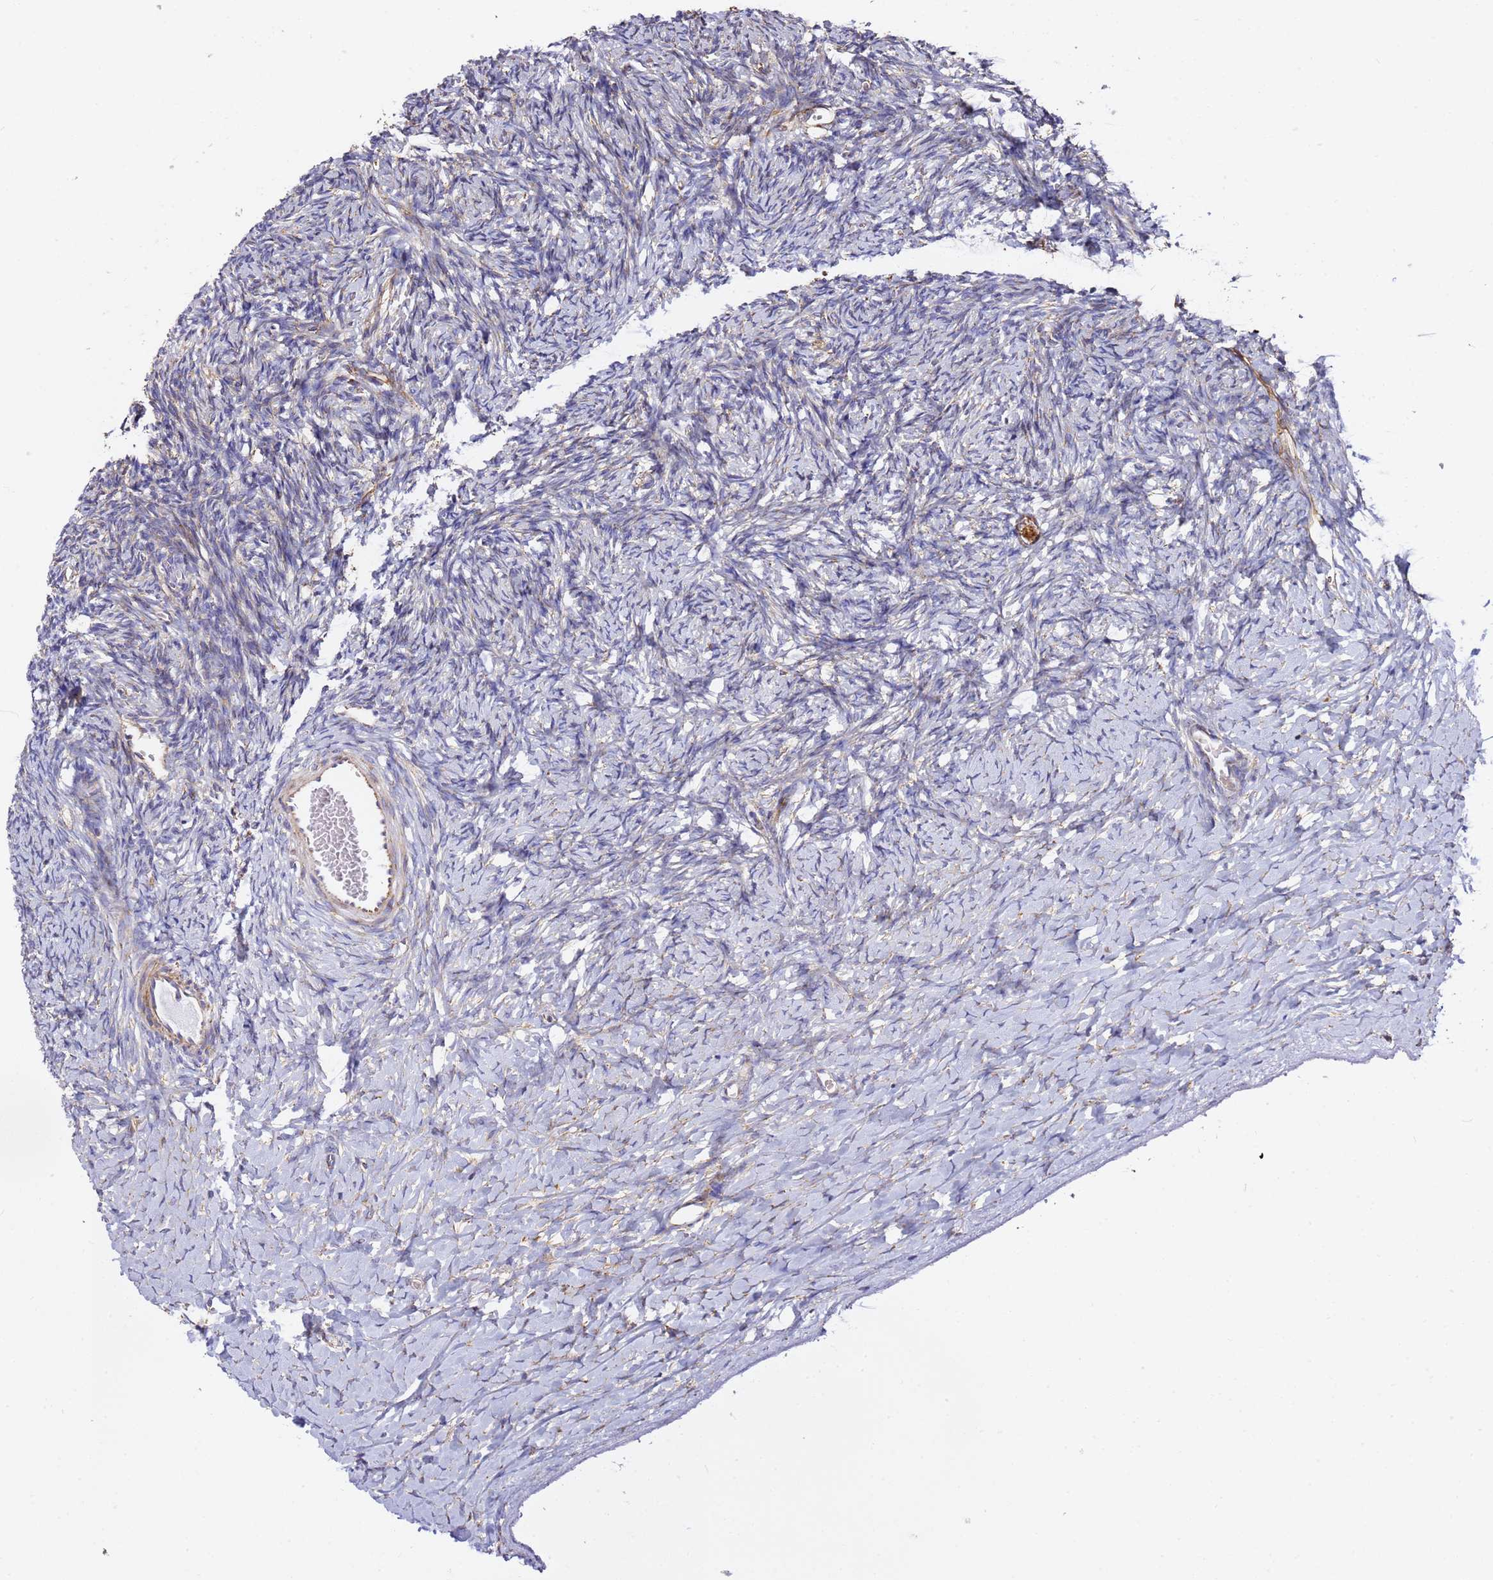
{"staining": {"intensity": "moderate", "quantity": ">75%", "location": "cytoplasmic/membranous"}, "tissue": "ovary", "cell_type": "Follicle cells", "image_type": "normal", "snomed": [{"axis": "morphology", "description": "Normal tissue, NOS"}, {"axis": "morphology", "description": "Developmental malformation"}, {"axis": "topography", "description": "Ovary"}], "caption": "Normal ovary was stained to show a protein in brown. There is medium levels of moderate cytoplasmic/membranous positivity in about >75% of follicle cells. Ihc stains the protein of interest in brown and the nuclei are stained blue.", "gene": "NDUFA3", "patient": {"sex": "female", "age": 39}}